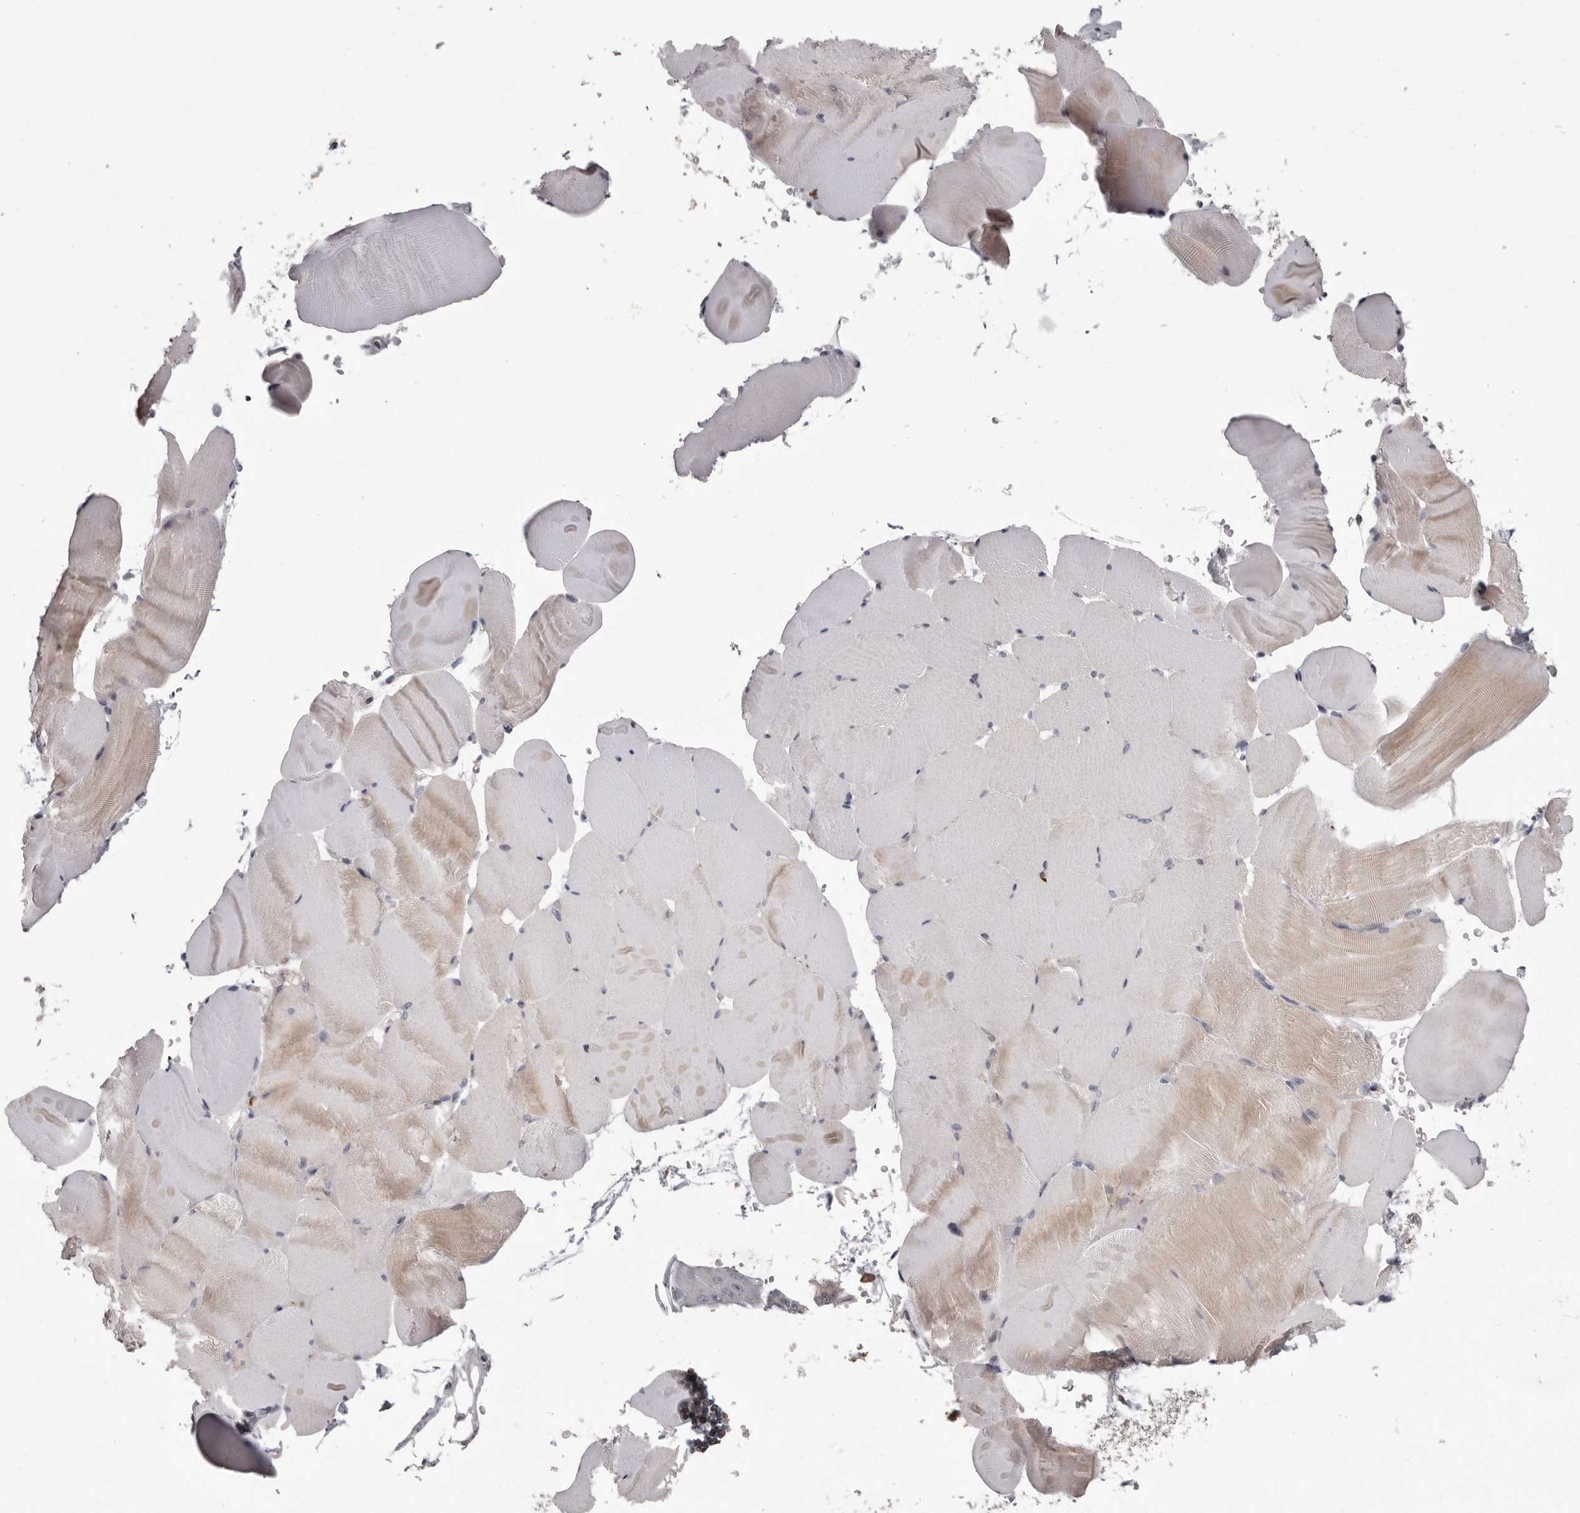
{"staining": {"intensity": "weak", "quantity": "<25%", "location": "cytoplasmic/membranous"}, "tissue": "skeletal muscle", "cell_type": "Myocytes", "image_type": "normal", "snomed": [{"axis": "morphology", "description": "Normal tissue, NOS"}, {"axis": "topography", "description": "Skeletal muscle"}, {"axis": "topography", "description": "Parathyroid gland"}], "caption": "Protein analysis of unremarkable skeletal muscle demonstrates no significant positivity in myocytes.", "gene": "FGFR4", "patient": {"sex": "female", "age": 37}}